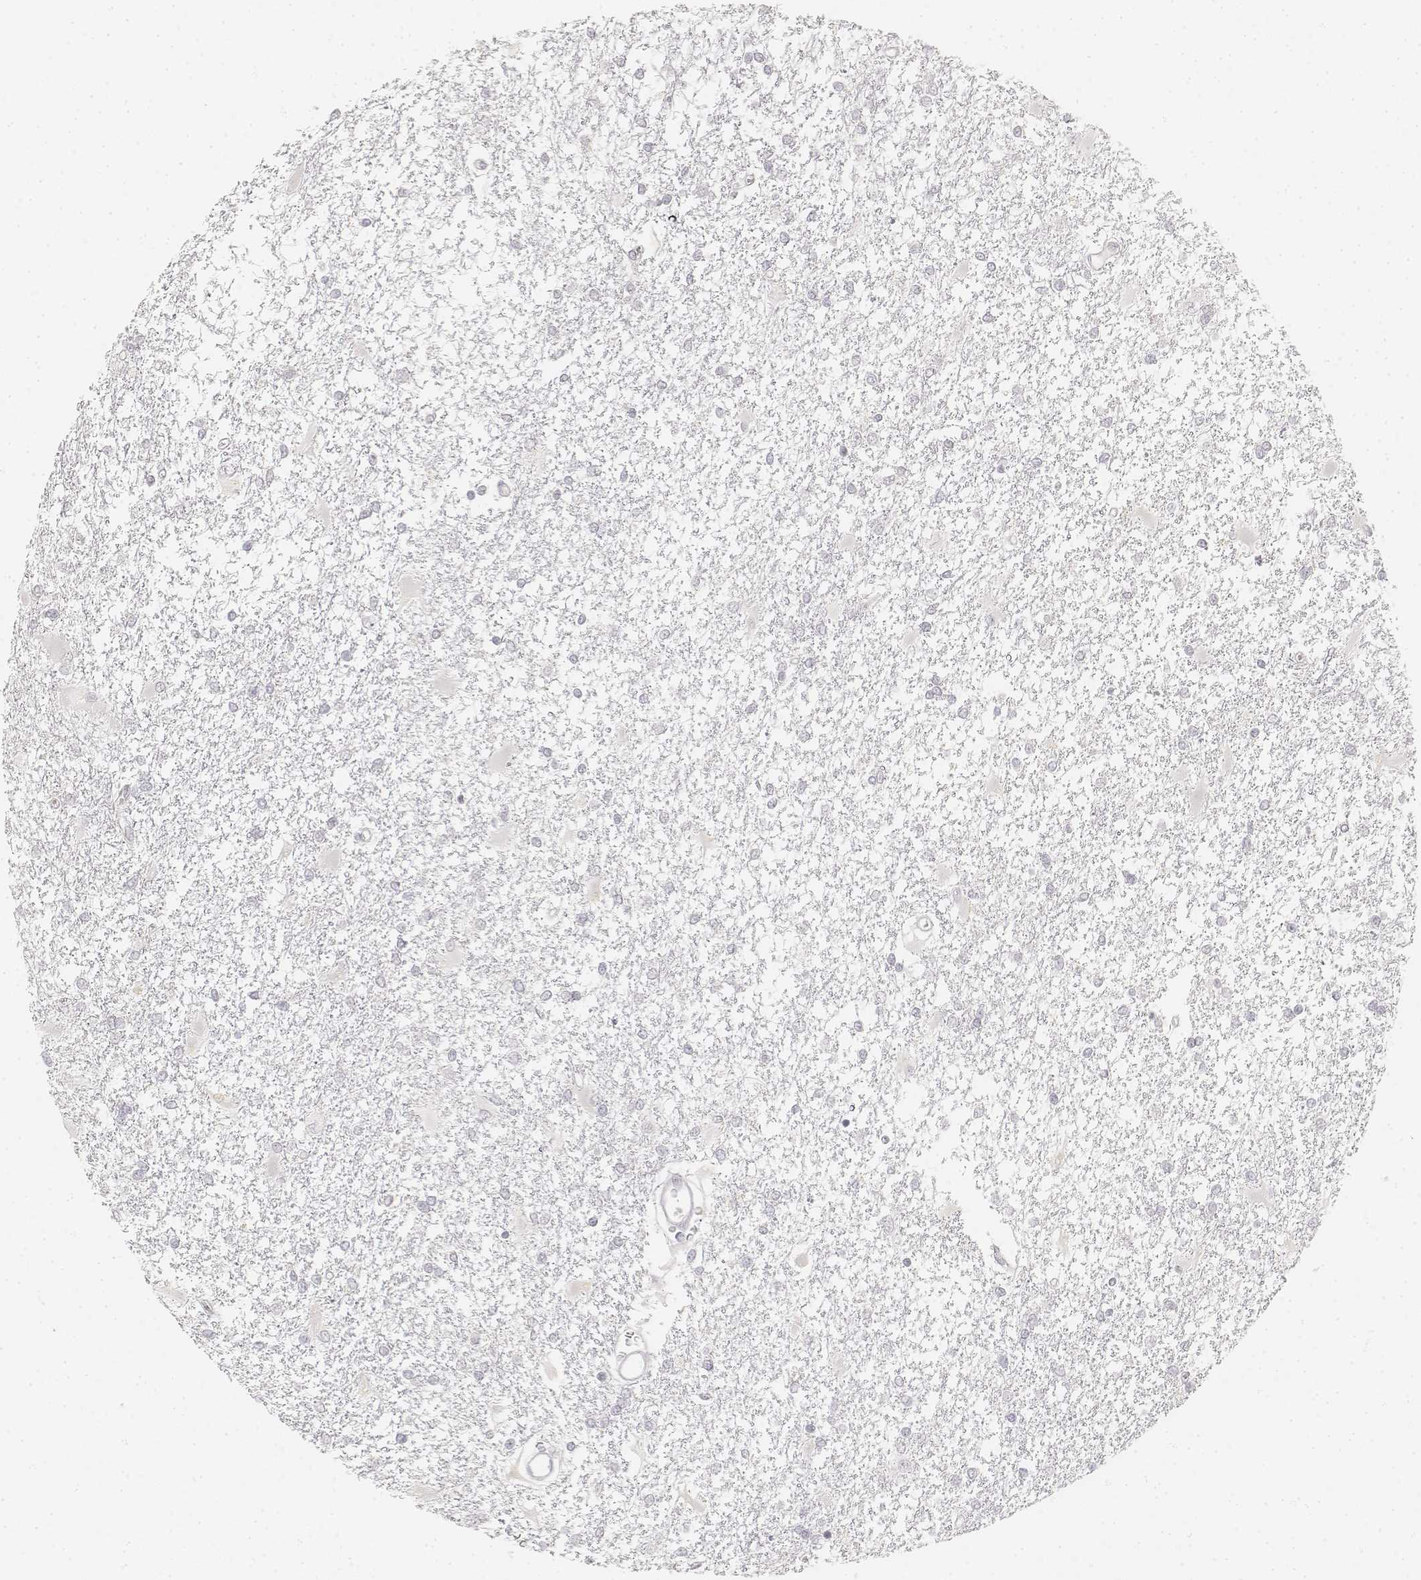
{"staining": {"intensity": "negative", "quantity": "none", "location": "none"}, "tissue": "glioma", "cell_type": "Tumor cells", "image_type": "cancer", "snomed": [{"axis": "morphology", "description": "Glioma, malignant, High grade"}, {"axis": "topography", "description": "Cerebral cortex"}], "caption": "DAB immunohistochemical staining of human malignant glioma (high-grade) shows no significant positivity in tumor cells.", "gene": "DSG4", "patient": {"sex": "male", "age": 79}}